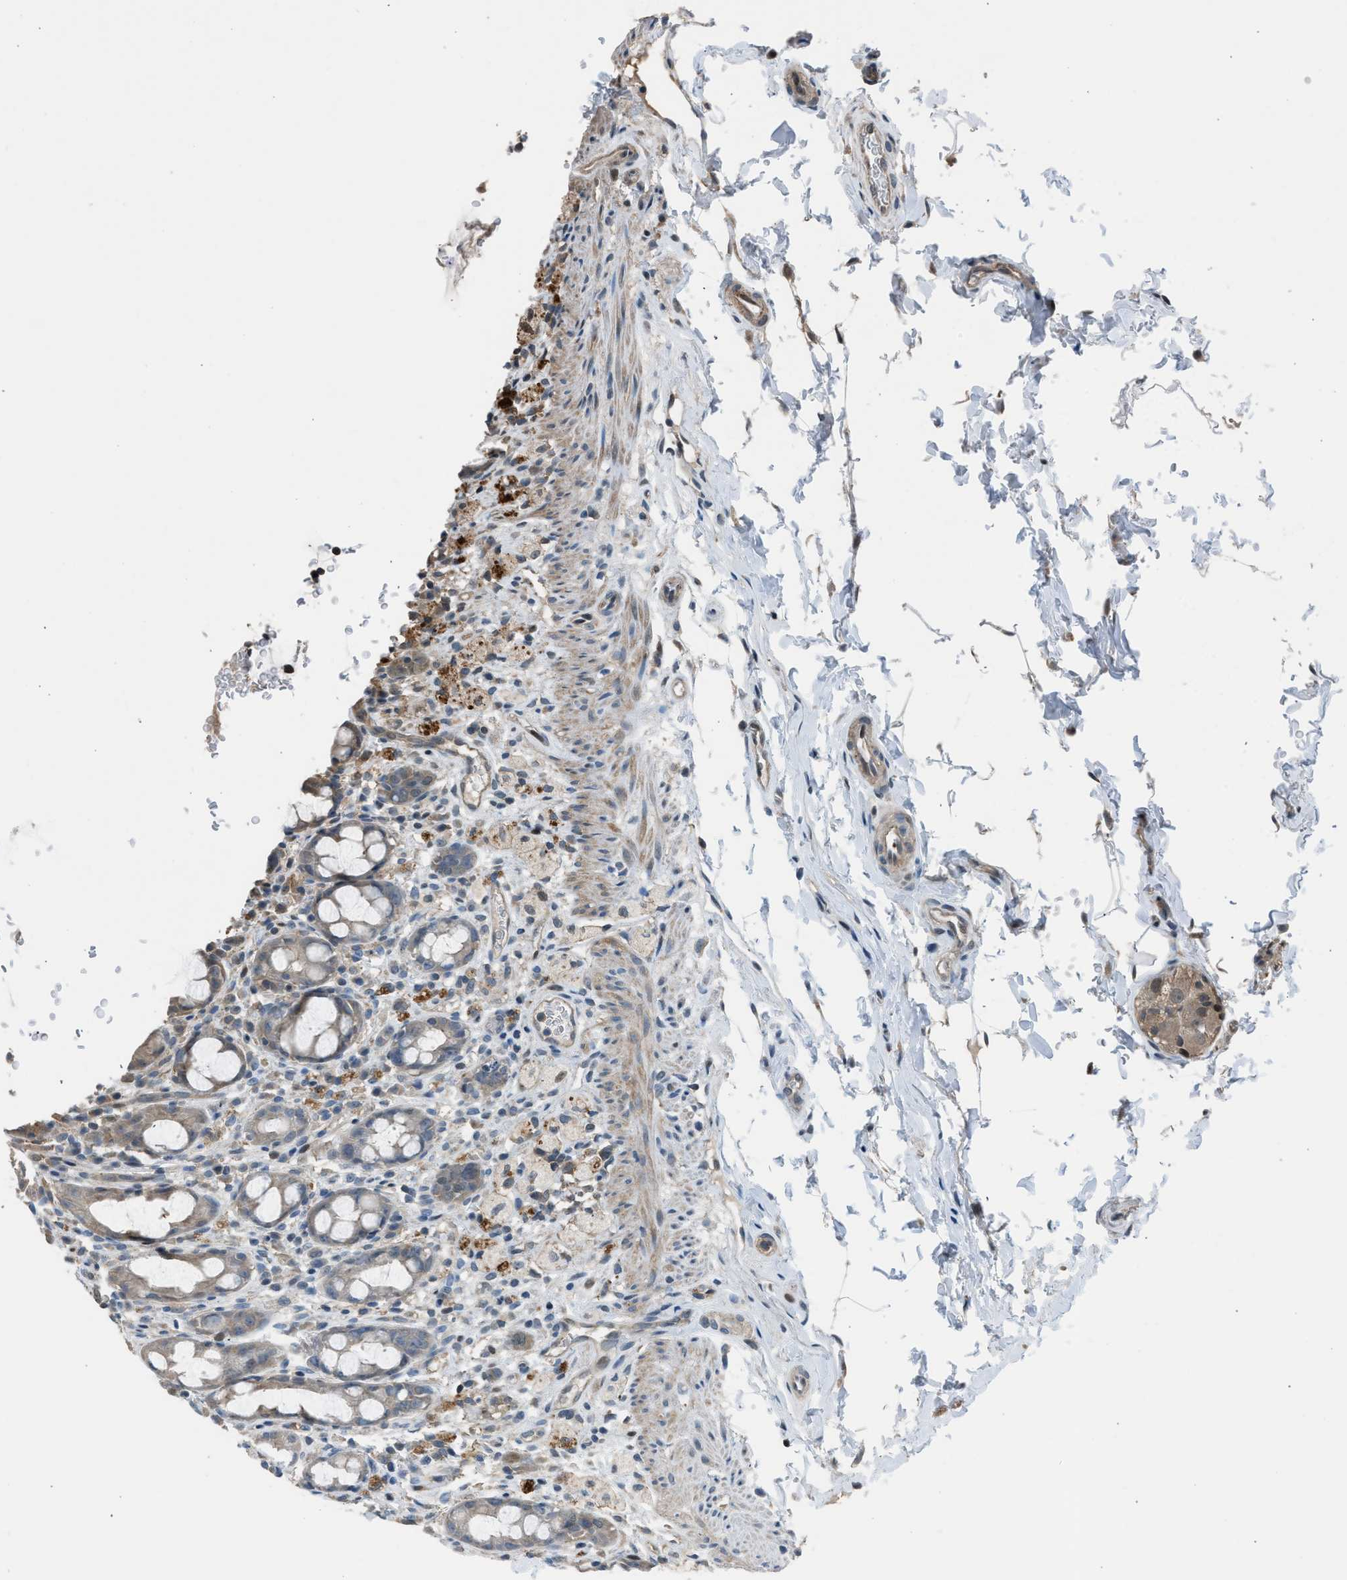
{"staining": {"intensity": "weak", "quantity": ">75%", "location": "cytoplasmic/membranous"}, "tissue": "rectum", "cell_type": "Glandular cells", "image_type": "normal", "snomed": [{"axis": "morphology", "description": "Normal tissue, NOS"}, {"axis": "topography", "description": "Rectum"}], "caption": "Immunohistochemical staining of benign human rectum exhibits low levels of weak cytoplasmic/membranous staining in approximately >75% of glandular cells. The staining was performed using DAB (3,3'-diaminobenzidine), with brown indicating positive protein expression. Nuclei are stained blue with hematoxylin.", "gene": "LMLN", "patient": {"sex": "male", "age": 44}}